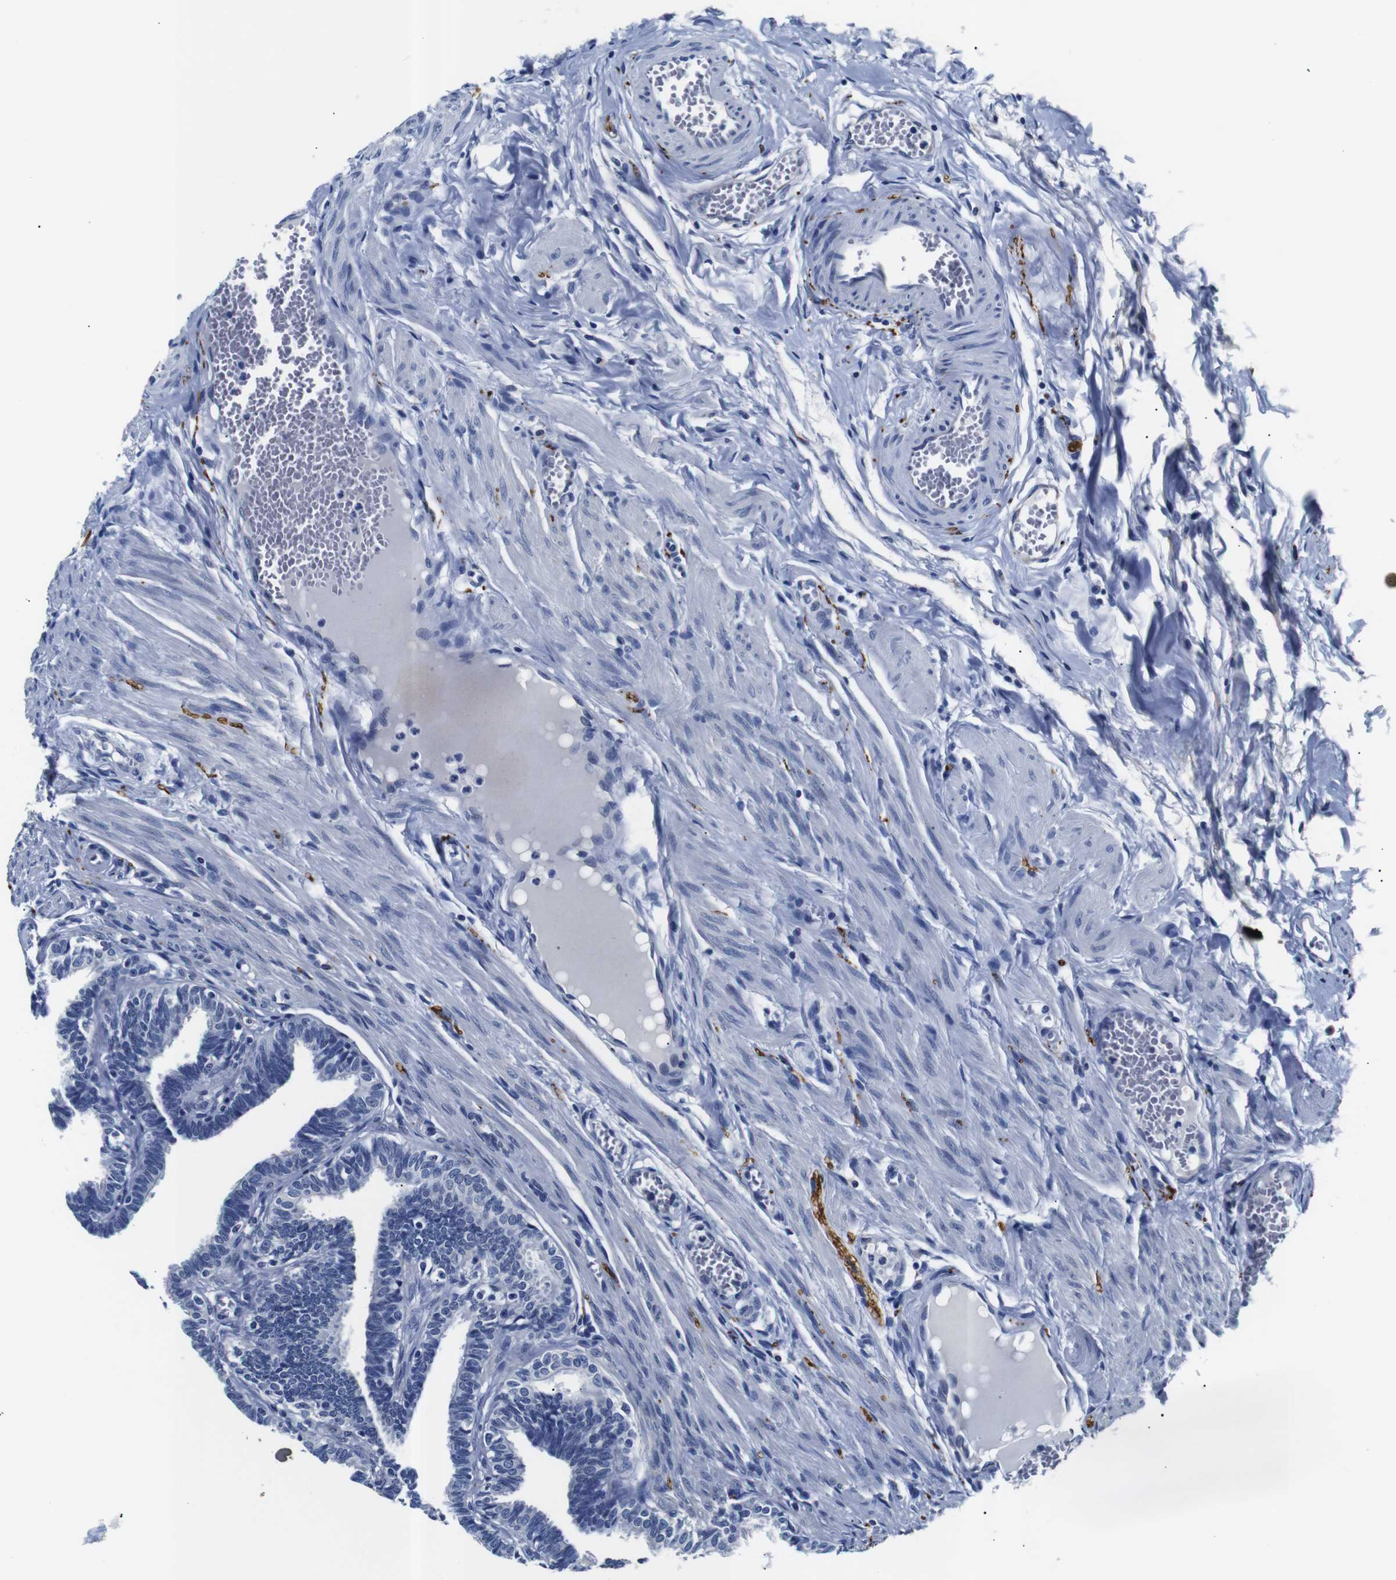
{"staining": {"intensity": "negative", "quantity": "none", "location": "none"}, "tissue": "fallopian tube", "cell_type": "Glandular cells", "image_type": "normal", "snomed": [{"axis": "morphology", "description": "Normal tissue, NOS"}, {"axis": "topography", "description": "Fallopian tube"}, {"axis": "topography", "description": "Ovary"}], "caption": "Immunohistochemistry histopathology image of normal fallopian tube: fallopian tube stained with DAB (3,3'-diaminobenzidine) demonstrates no significant protein staining in glandular cells.", "gene": "GAP43", "patient": {"sex": "female", "age": 23}}